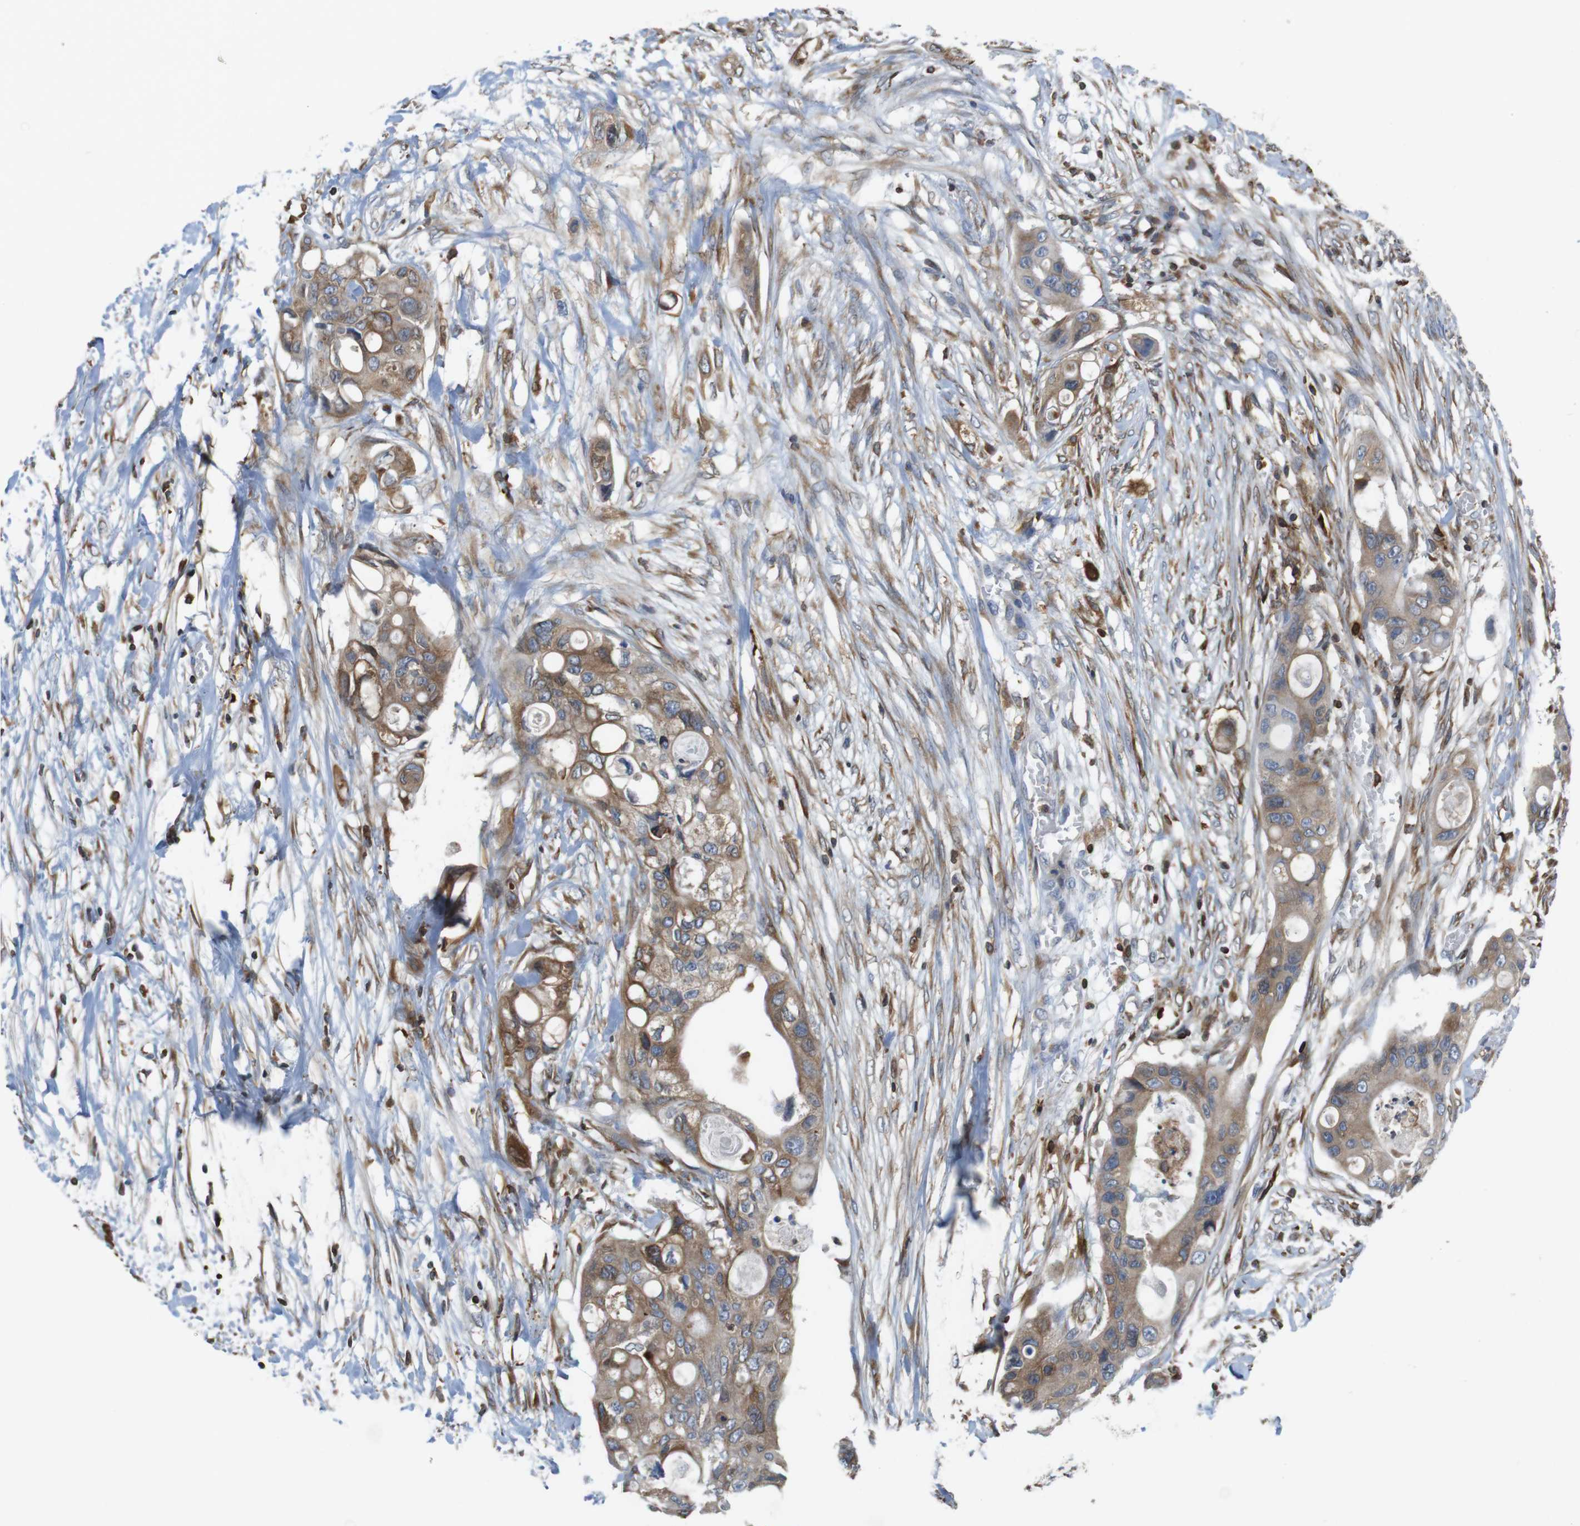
{"staining": {"intensity": "moderate", "quantity": ">75%", "location": "cytoplasmic/membranous"}, "tissue": "colorectal cancer", "cell_type": "Tumor cells", "image_type": "cancer", "snomed": [{"axis": "morphology", "description": "Adenocarcinoma, NOS"}, {"axis": "topography", "description": "Colon"}], "caption": "Moderate cytoplasmic/membranous expression is present in about >75% of tumor cells in colorectal cancer. The protein is stained brown, and the nuclei are stained in blue (DAB IHC with brightfield microscopy, high magnification).", "gene": "ARL6IP5", "patient": {"sex": "female", "age": 57}}